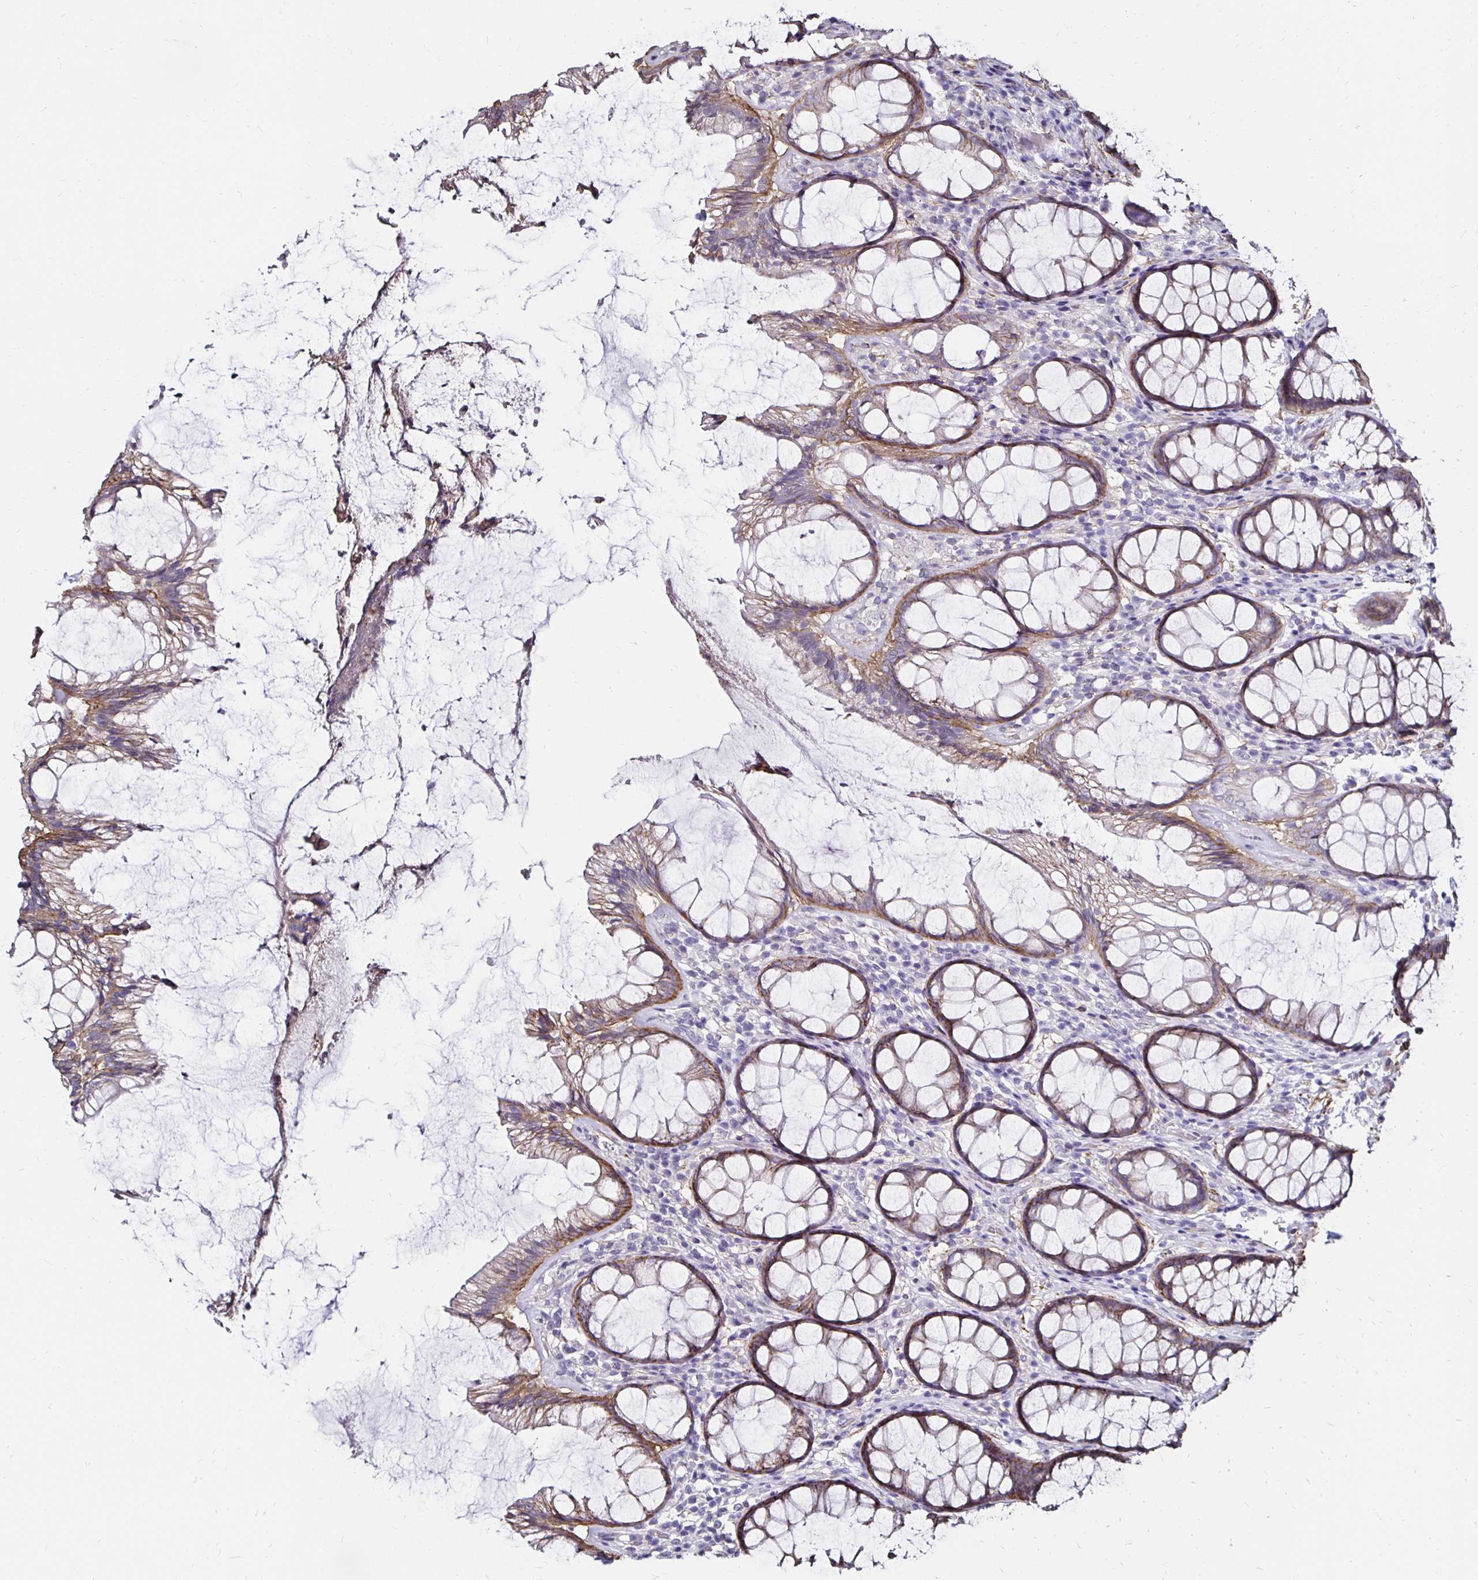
{"staining": {"intensity": "weak", "quantity": ">75%", "location": "cytoplasmic/membranous"}, "tissue": "rectum", "cell_type": "Glandular cells", "image_type": "normal", "snomed": [{"axis": "morphology", "description": "Normal tissue, NOS"}, {"axis": "topography", "description": "Rectum"}], "caption": "Glandular cells reveal low levels of weak cytoplasmic/membranous positivity in approximately >75% of cells in normal human rectum. (DAB = brown stain, brightfield microscopy at high magnification).", "gene": "ITGB1", "patient": {"sex": "male", "age": 72}}